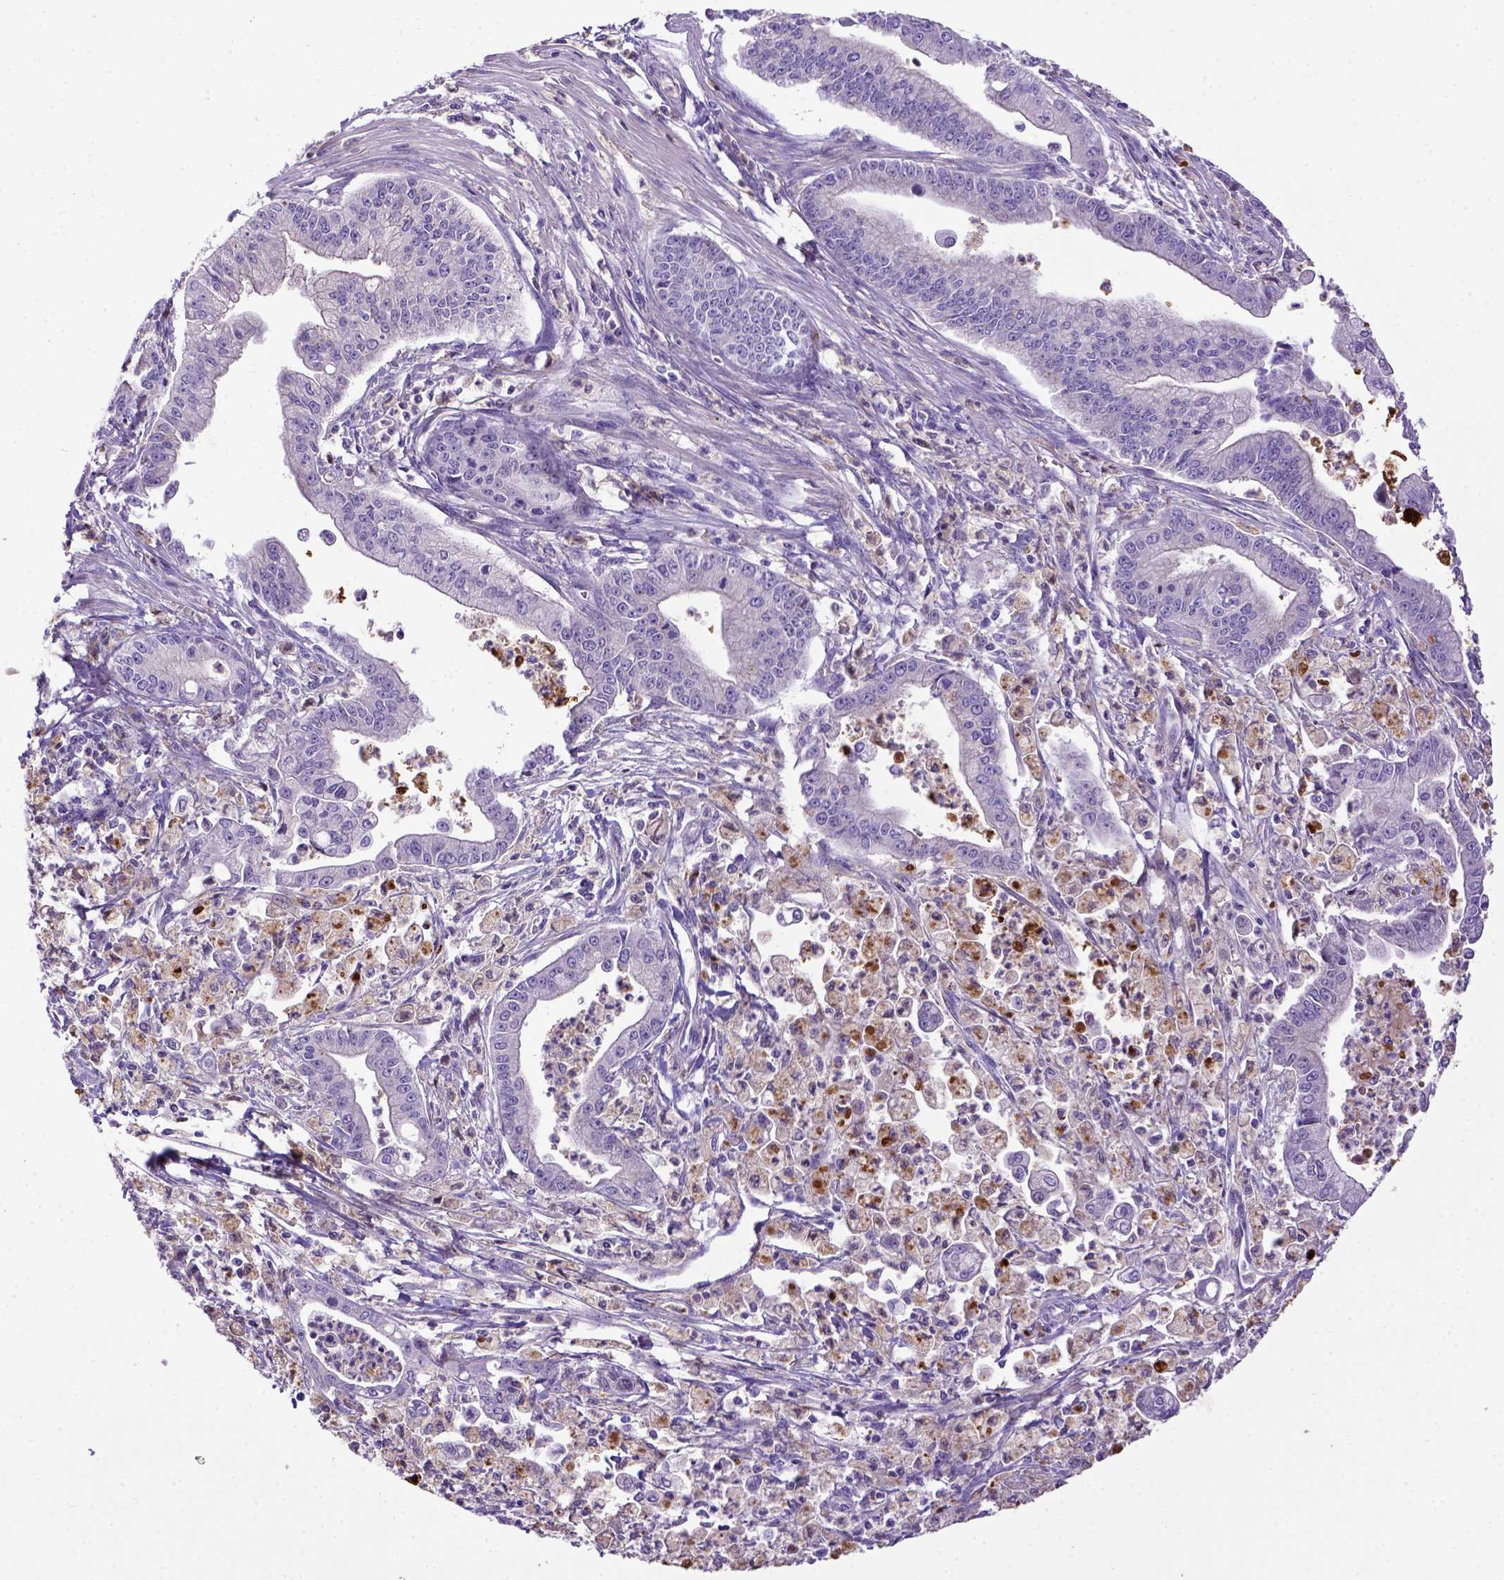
{"staining": {"intensity": "negative", "quantity": "none", "location": "none"}, "tissue": "pancreatic cancer", "cell_type": "Tumor cells", "image_type": "cancer", "snomed": [{"axis": "morphology", "description": "Adenocarcinoma, NOS"}, {"axis": "topography", "description": "Pancreas"}], "caption": "Histopathology image shows no significant protein positivity in tumor cells of adenocarcinoma (pancreatic).", "gene": "ADAM12", "patient": {"sex": "female", "age": 65}}